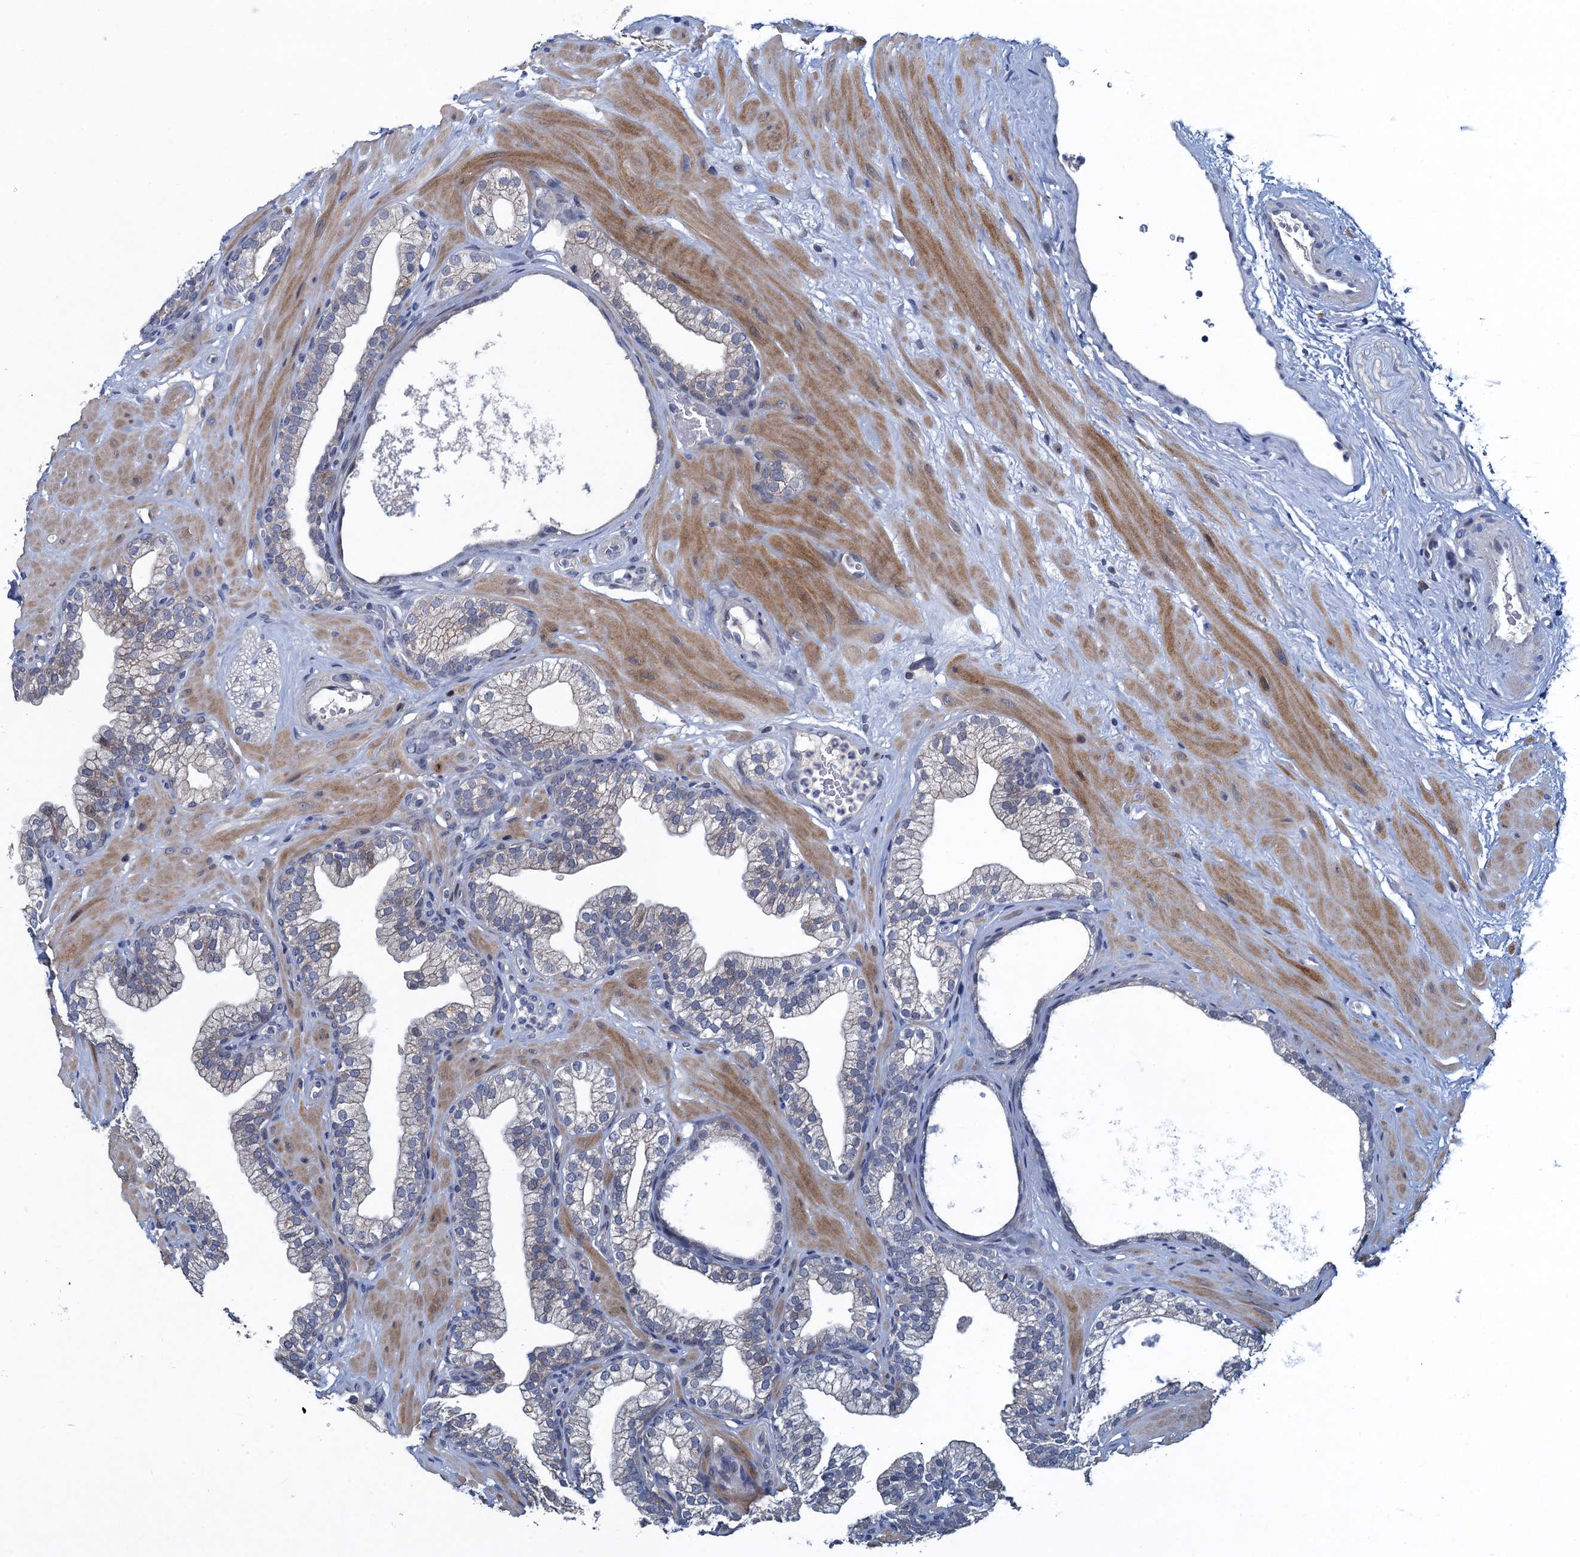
{"staining": {"intensity": "weak", "quantity": "<25%", "location": "cytoplasmic/membranous"}, "tissue": "prostate", "cell_type": "Glandular cells", "image_type": "normal", "snomed": [{"axis": "morphology", "description": "Normal tissue, NOS"}, {"axis": "morphology", "description": "Urothelial carcinoma, Low grade"}, {"axis": "topography", "description": "Urinary bladder"}, {"axis": "topography", "description": "Prostate"}], "caption": "Image shows no significant protein positivity in glandular cells of benign prostate.", "gene": "ATOSA", "patient": {"sex": "male", "age": 60}}